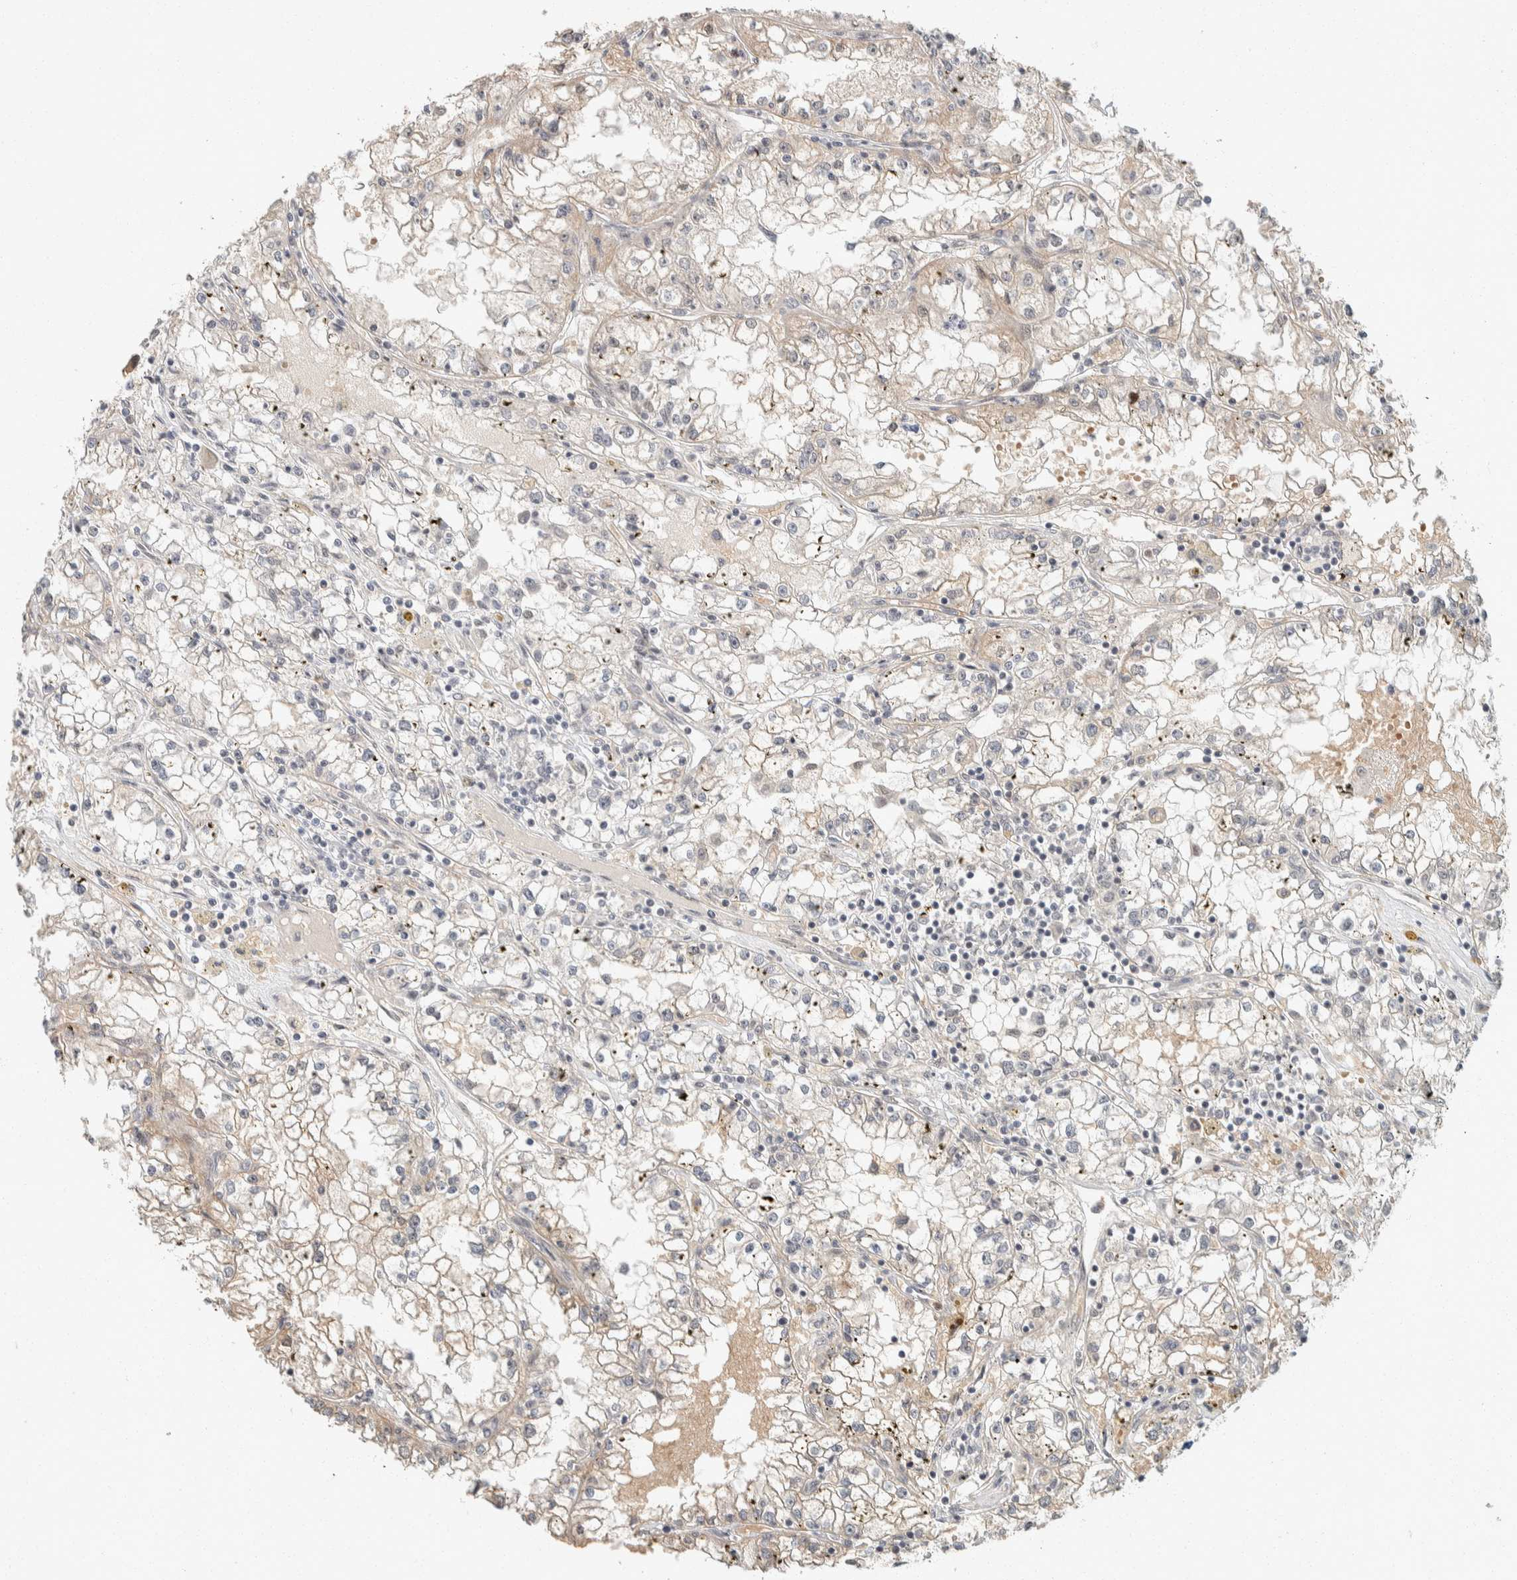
{"staining": {"intensity": "weak", "quantity": "25%-75%", "location": "cytoplasmic/membranous"}, "tissue": "renal cancer", "cell_type": "Tumor cells", "image_type": "cancer", "snomed": [{"axis": "morphology", "description": "Adenocarcinoma, NOS"}, {"axis": "topography", "description": "Kidney"}], "caption": "Renal adenocarcinoma was stained to show a protein in brown. There is low levels of weak cytoplasmic/membranous expression in approximately 25%-75% of tumor cells. Using DAB (3,3'-diaminobenzidine) (brown) and hematoxylin (blue) stains, captured at high magnification using brightfield microscopy.", "gene": "ZBTB2", "patient": {"sex": "male", "age": 56}}